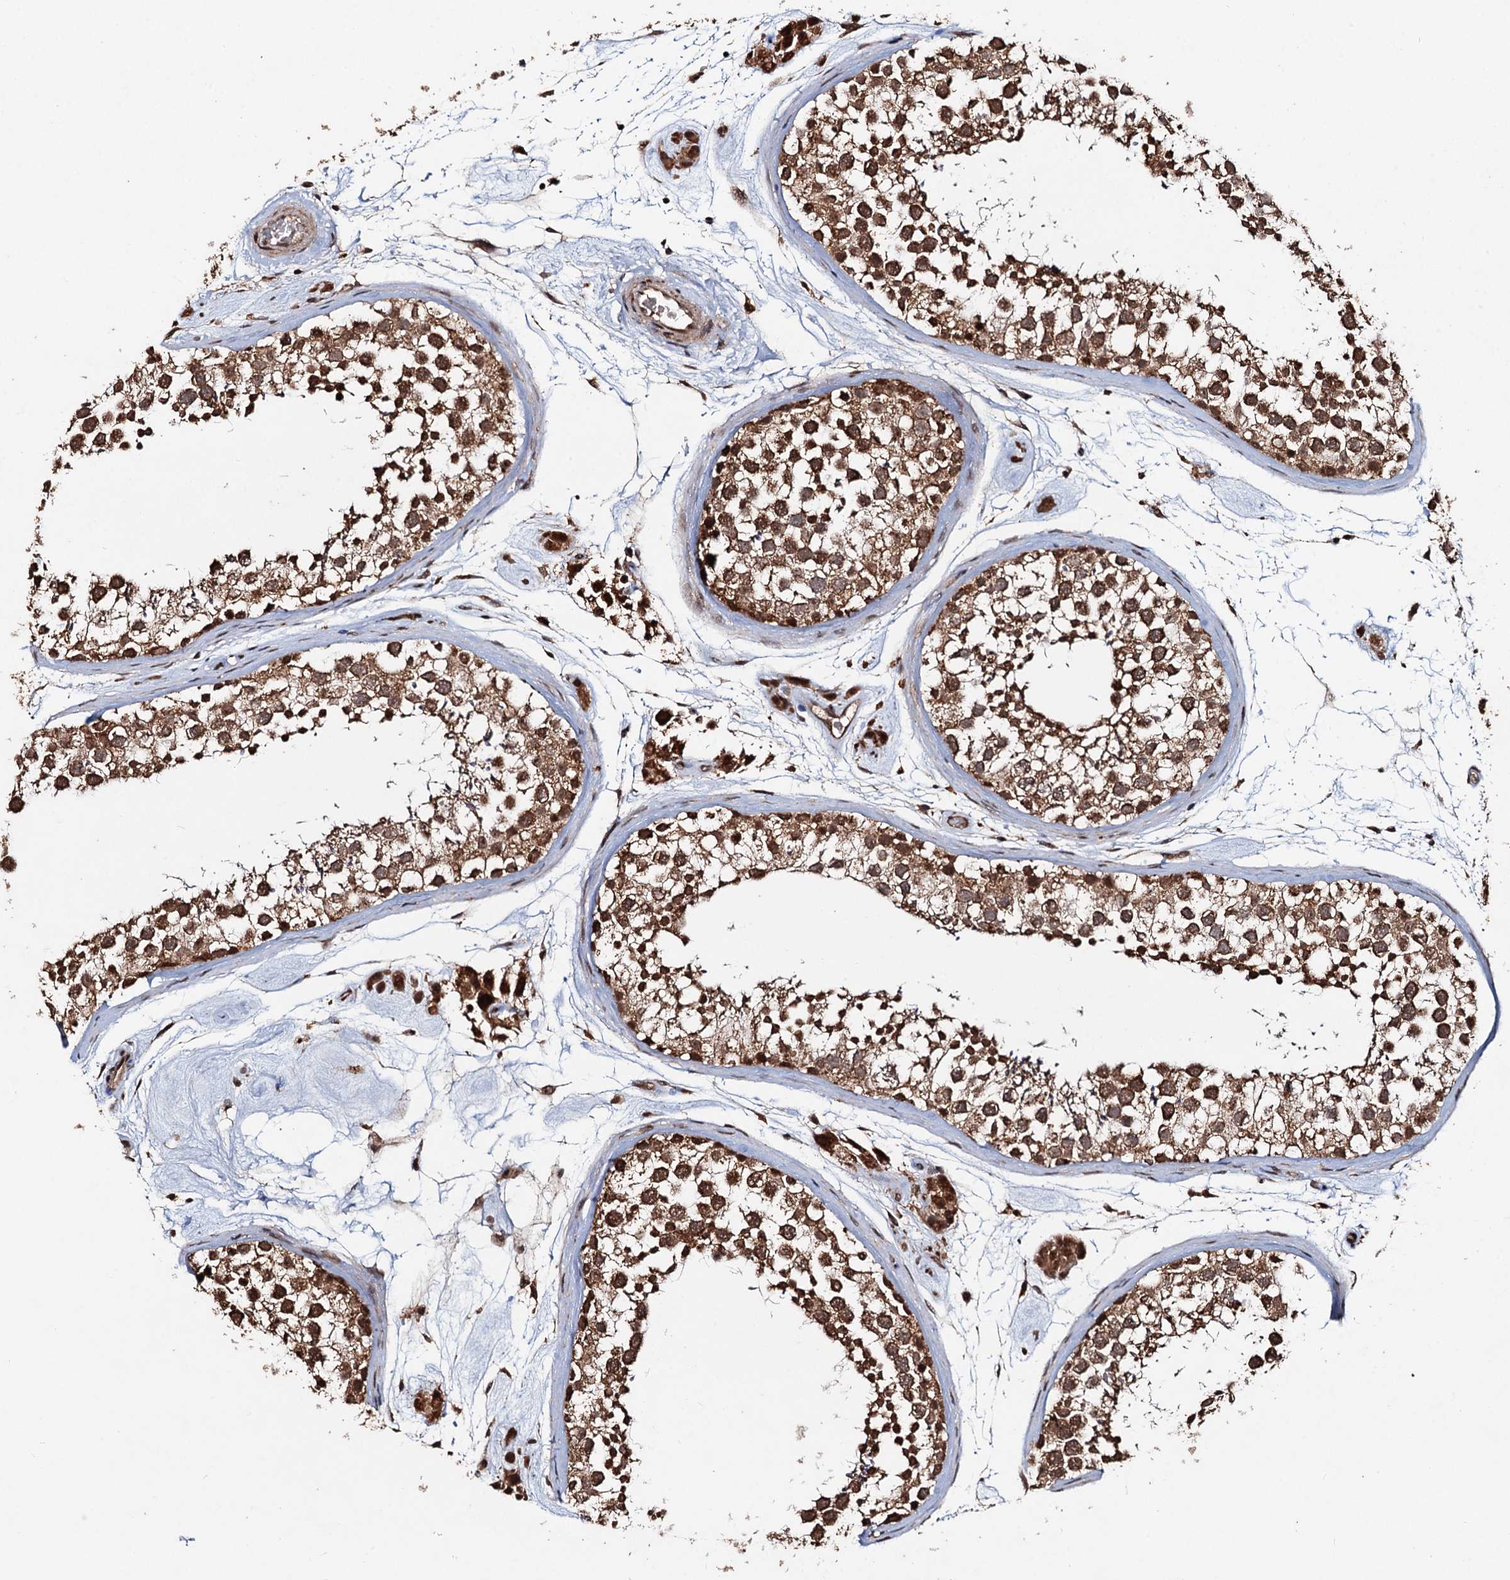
{"staining": {"intensity": "strong", "quantity": ">75%", "location": "cytoplasmic/membranous,nuclear"}, "tissue": "testis", "cell_type": "Cells in seminiferous ducts", "image_type": "normal", "snomed": [{"axis": "morphology", "description": "Normal tissue, NOS"}, {"axis": "topography", "description": "Testis"}], "caption": "DAB immunohistochemical staining of benign human testis exhibits strong cytoplasmic/membranous,nuclear protein positivity in approximately >75% of cells in seminiferous ducts.", "gene": "REP15", "patient": {"sex": "male", "age": 46}}